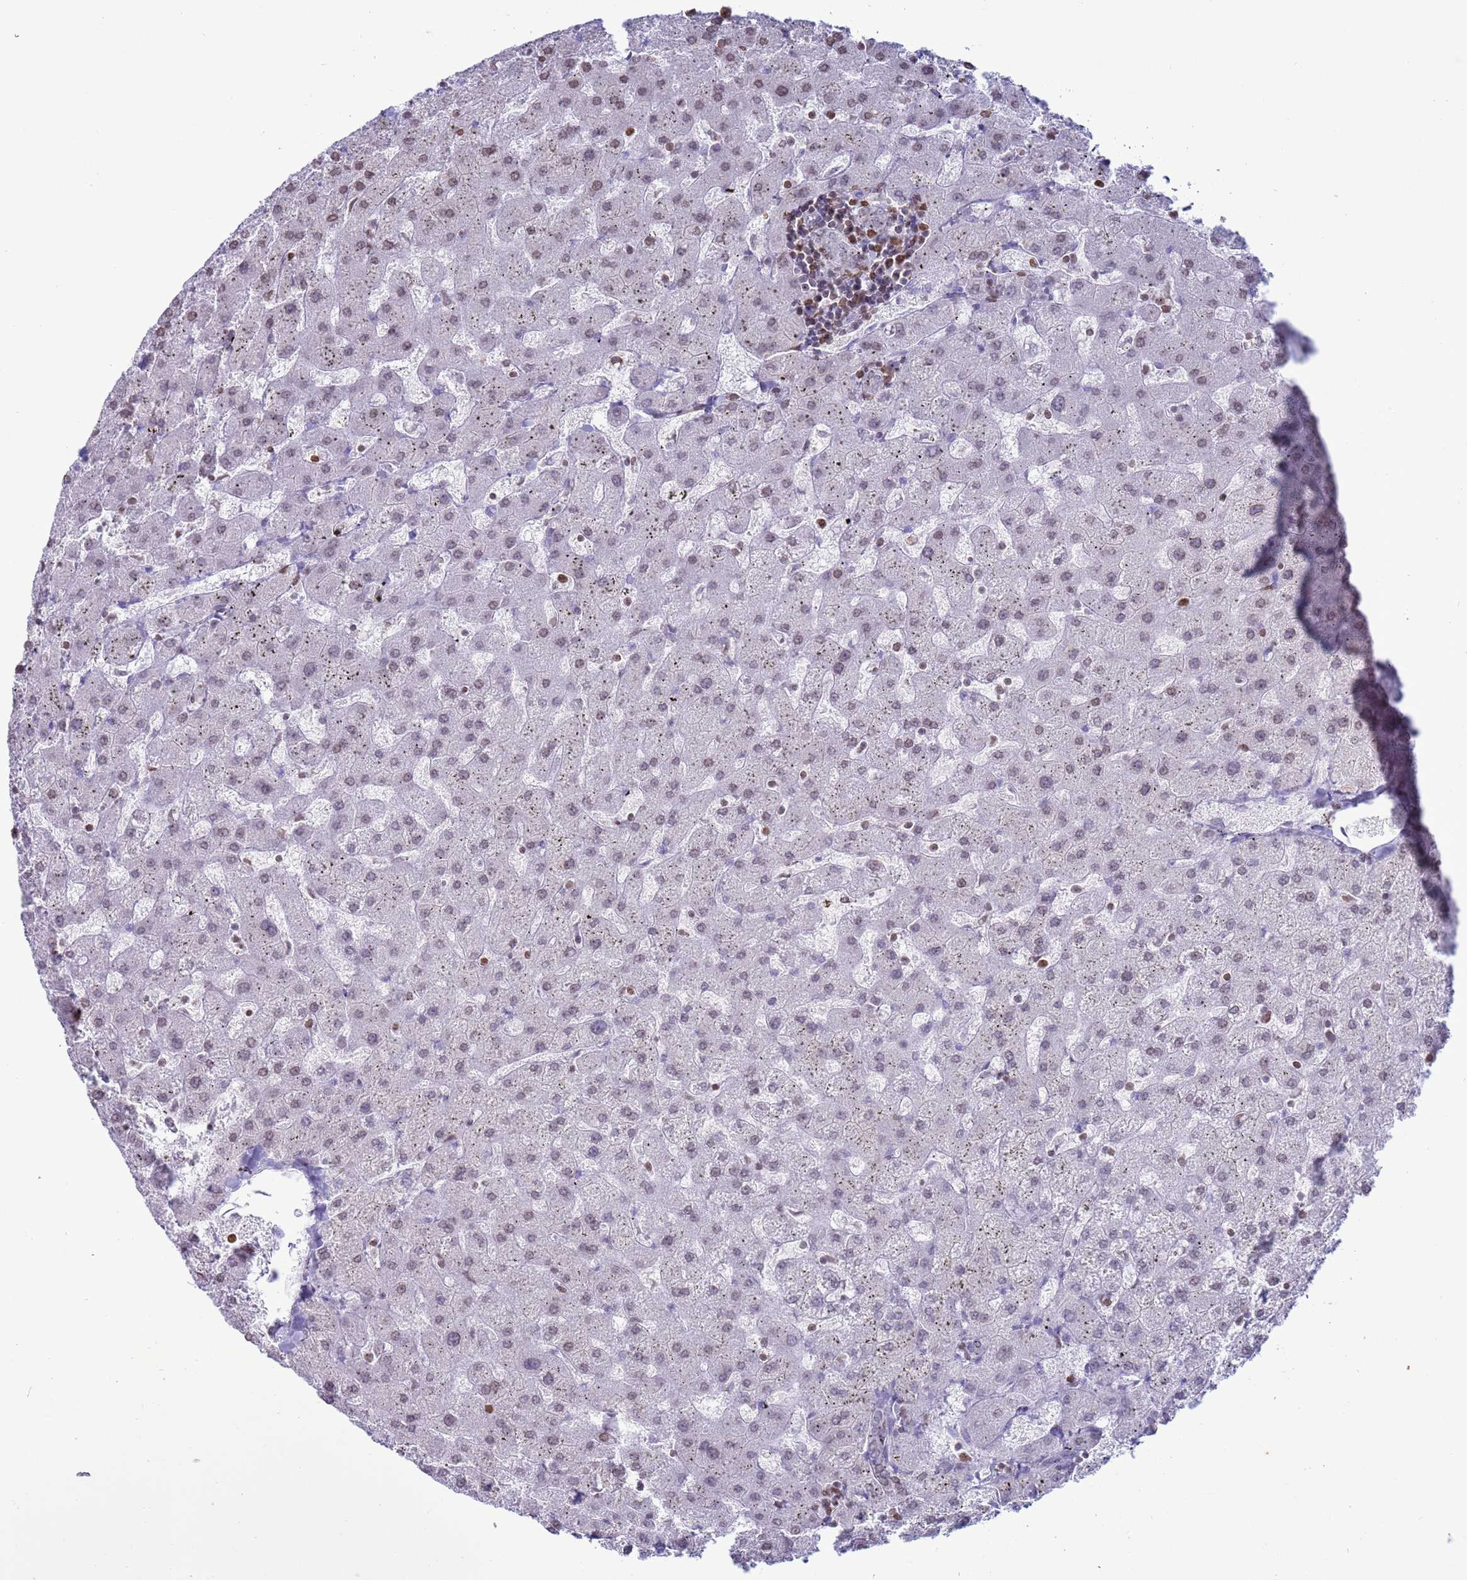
{"staining": {"intensity": "moderate", "quantity": "<25%", "location": "cytoplasmic/membranous,nuclear"}, "tissue": "liver", "cell_type": "Cholangiocytes", "image_type": "normal", "snomed": [{"axis": "morphology", "description": "Normal tissue, NOS"}, {"axis": "topography", "description": "Liver"}], "caption": "This micrograph shows unremarkable liver stained with immunohistochemistry to label a protein in brown. The cytoplasmic/membranous,nuclear of cholangiocytes show moderate positivity for the protein. Nuclei are counter-stained blue.", "gene": "DHX37", "patient": {"sex": "female", "age": 63}}